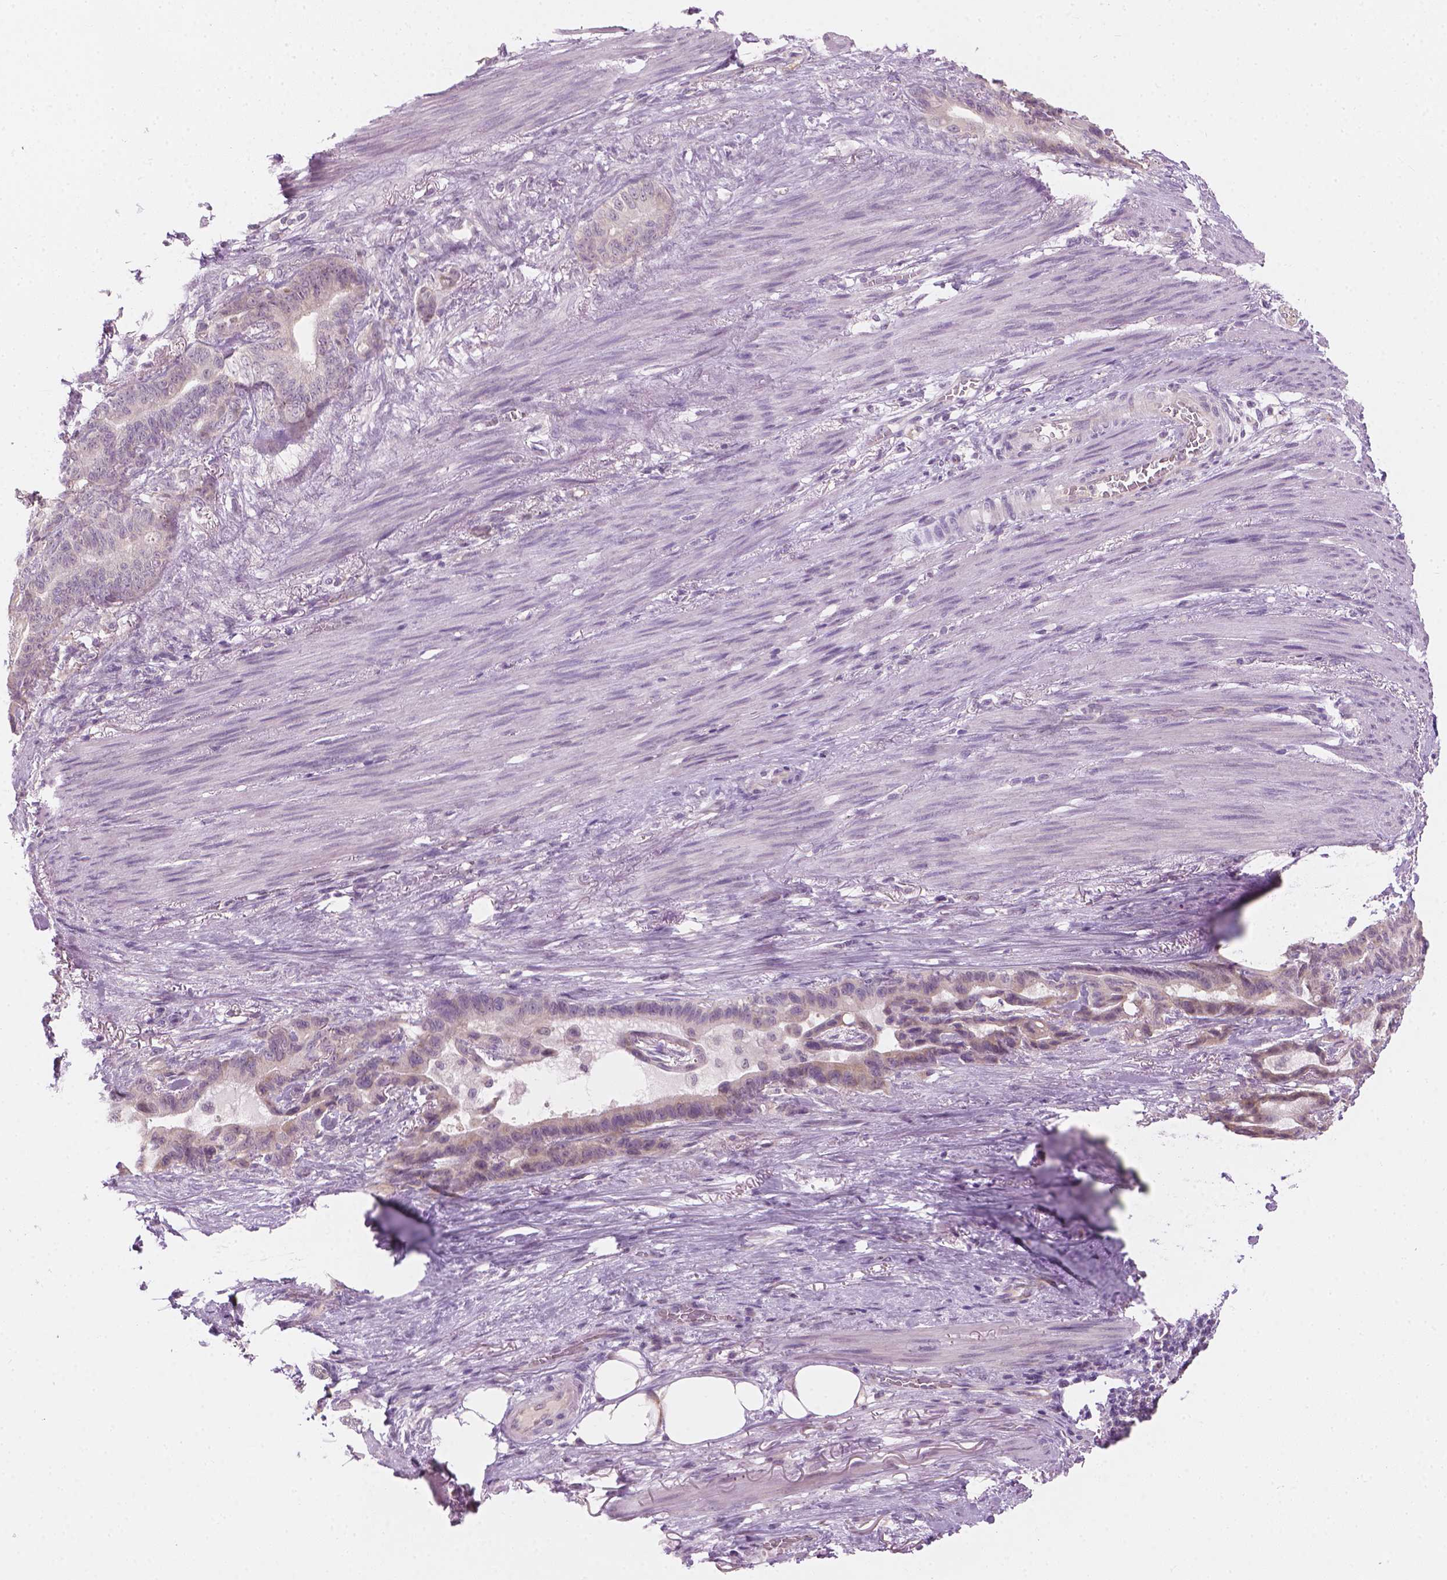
{"staining": {"intensity": "weak", "quantity": "<25%", "location": "cytoplasmic/membranous"}, "tissue": "stomach cancer", "cell_type": "Tumor cells", "image_type": "cancer", "snomed": [{"axis": "morphology", "description": "Normal tissue, NOS"}, {"axis": "morphology", "description": "Adenocarcinoma, NOS"}, {"axis": "topography", "description": "Esophagus"}, {"axis": "topography", "description": "Stomach, upper"}], "caption": "IHC of stomach cancer (adenocarcinoma) reveals no staining in tumor cells. Brightfield microscopy of IHC stained with DAB (brown) and hematoxylin (blue), captured at high magnification.", "gene": "CFAP126", "patient": {"sex": "male", "age": 62}}